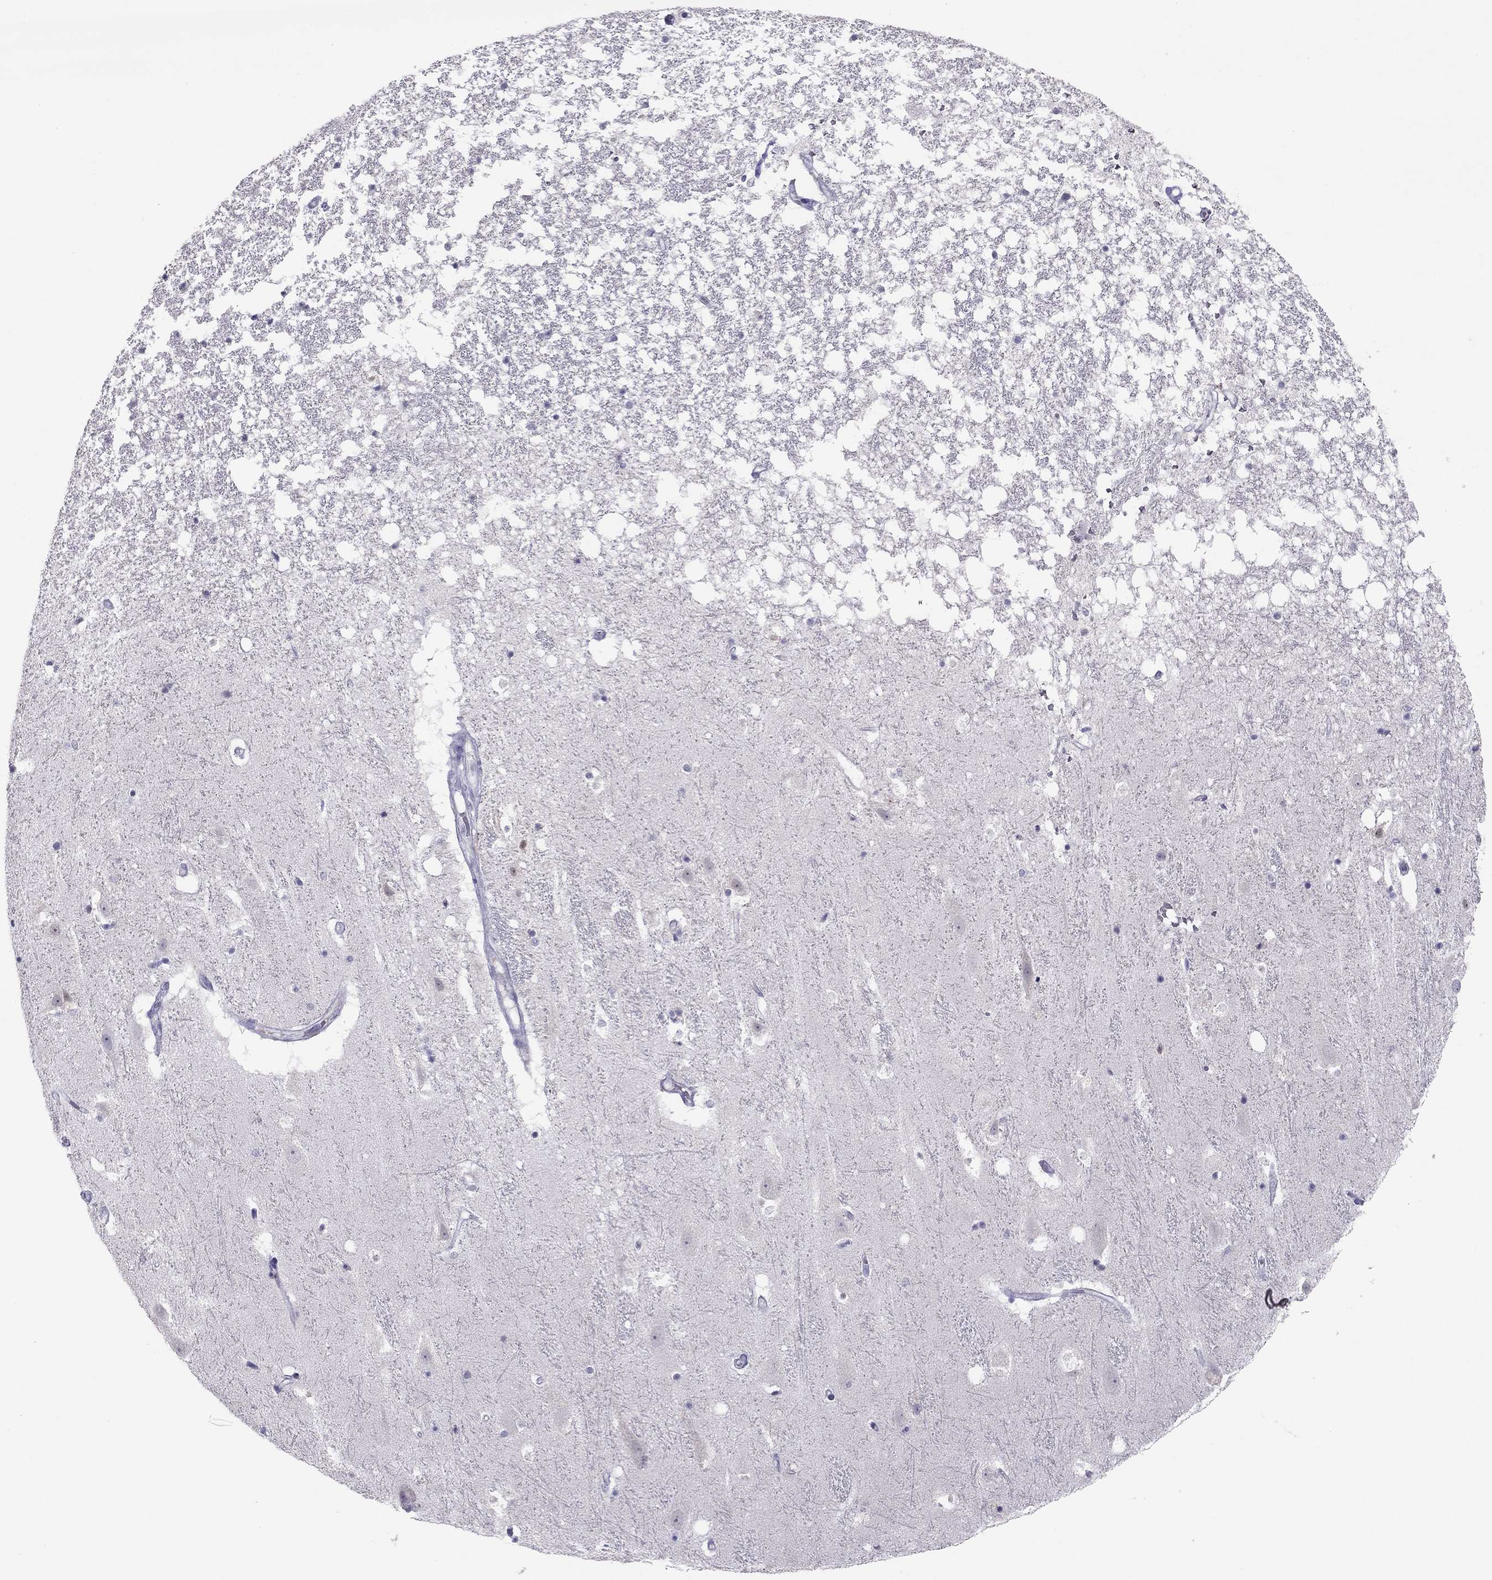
{"staining": {"intensity": "negative", "quantity": "none", "location": "none"}, "tissue": "hippocampus", "cell_type": "Glial cells", "image_type": "normal", "snomed": [{"axis": "morphology", "description": "Normal tissue, NOS"}, {"axis": "topography", "description": "Hippocampus"}], "caption": "Protein analysis of benign hippocampus reveals no significant positivity in glial cells. Brightfield microscopy of immunohistochemistry (IHC) stained with DAB (brown) and hematoxylin (blue), captured at high magnification.", "gene": "RGS8", "patient": {"sex": "male", "age": 49}}